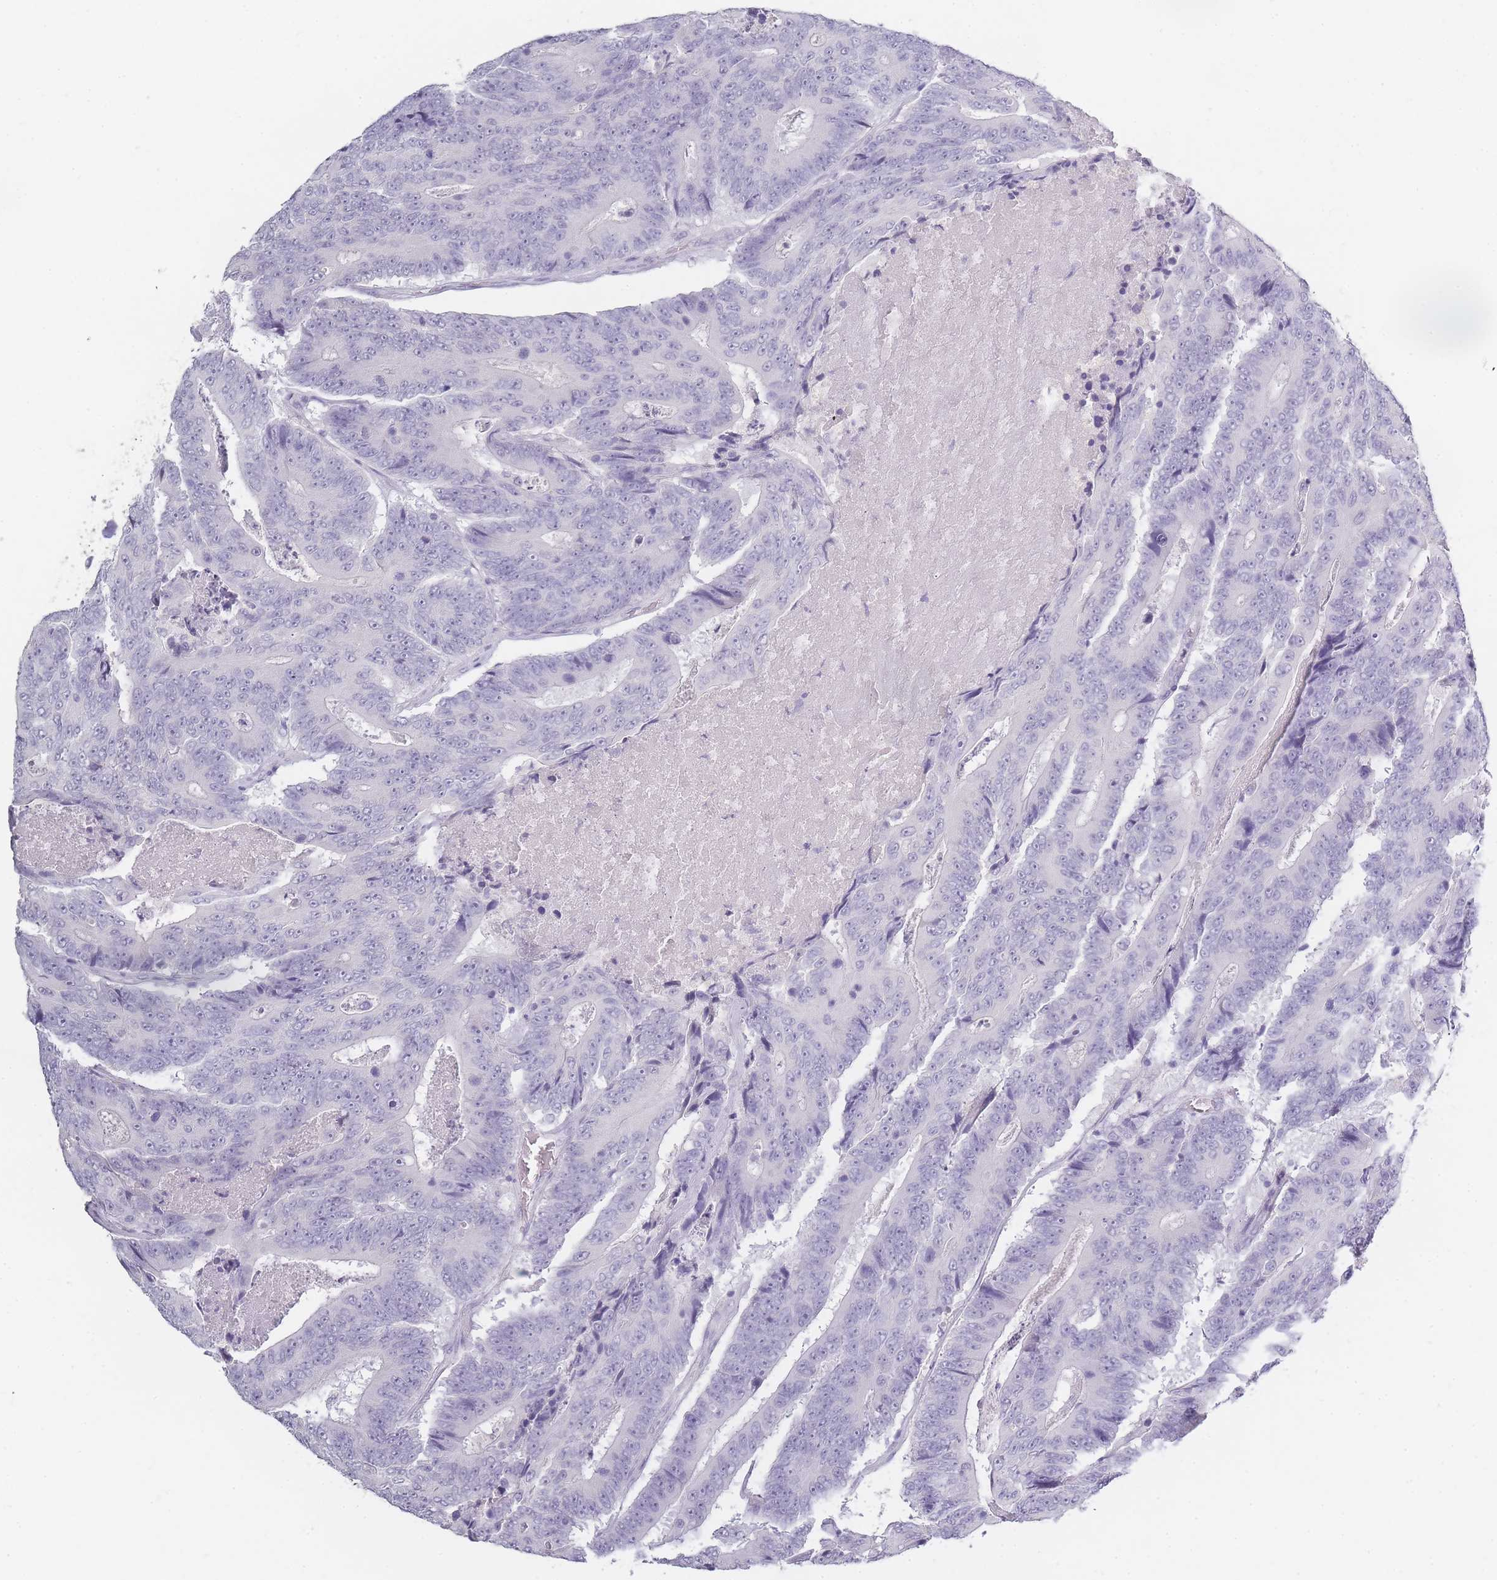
{"staining": {"intensity": "negative", "quantity": "none", "location": "none"}, "tissue": "colorectal cancer", "cell_type": "Tumor cells", "image_type": "cancer", "snomed": [{"axis": "morphology", "description": "Adenocarcinoma, NOS"}, {"axis": "topography", "description": "Colon"}], "caption": "This is a micrograph of immunohistochemistry staining of colorectal cancer, which shows no expression in tumor cells. Nuclei are stained in blue.", "gene": "INS", "patient": {"sex": "male", "age": 83}}